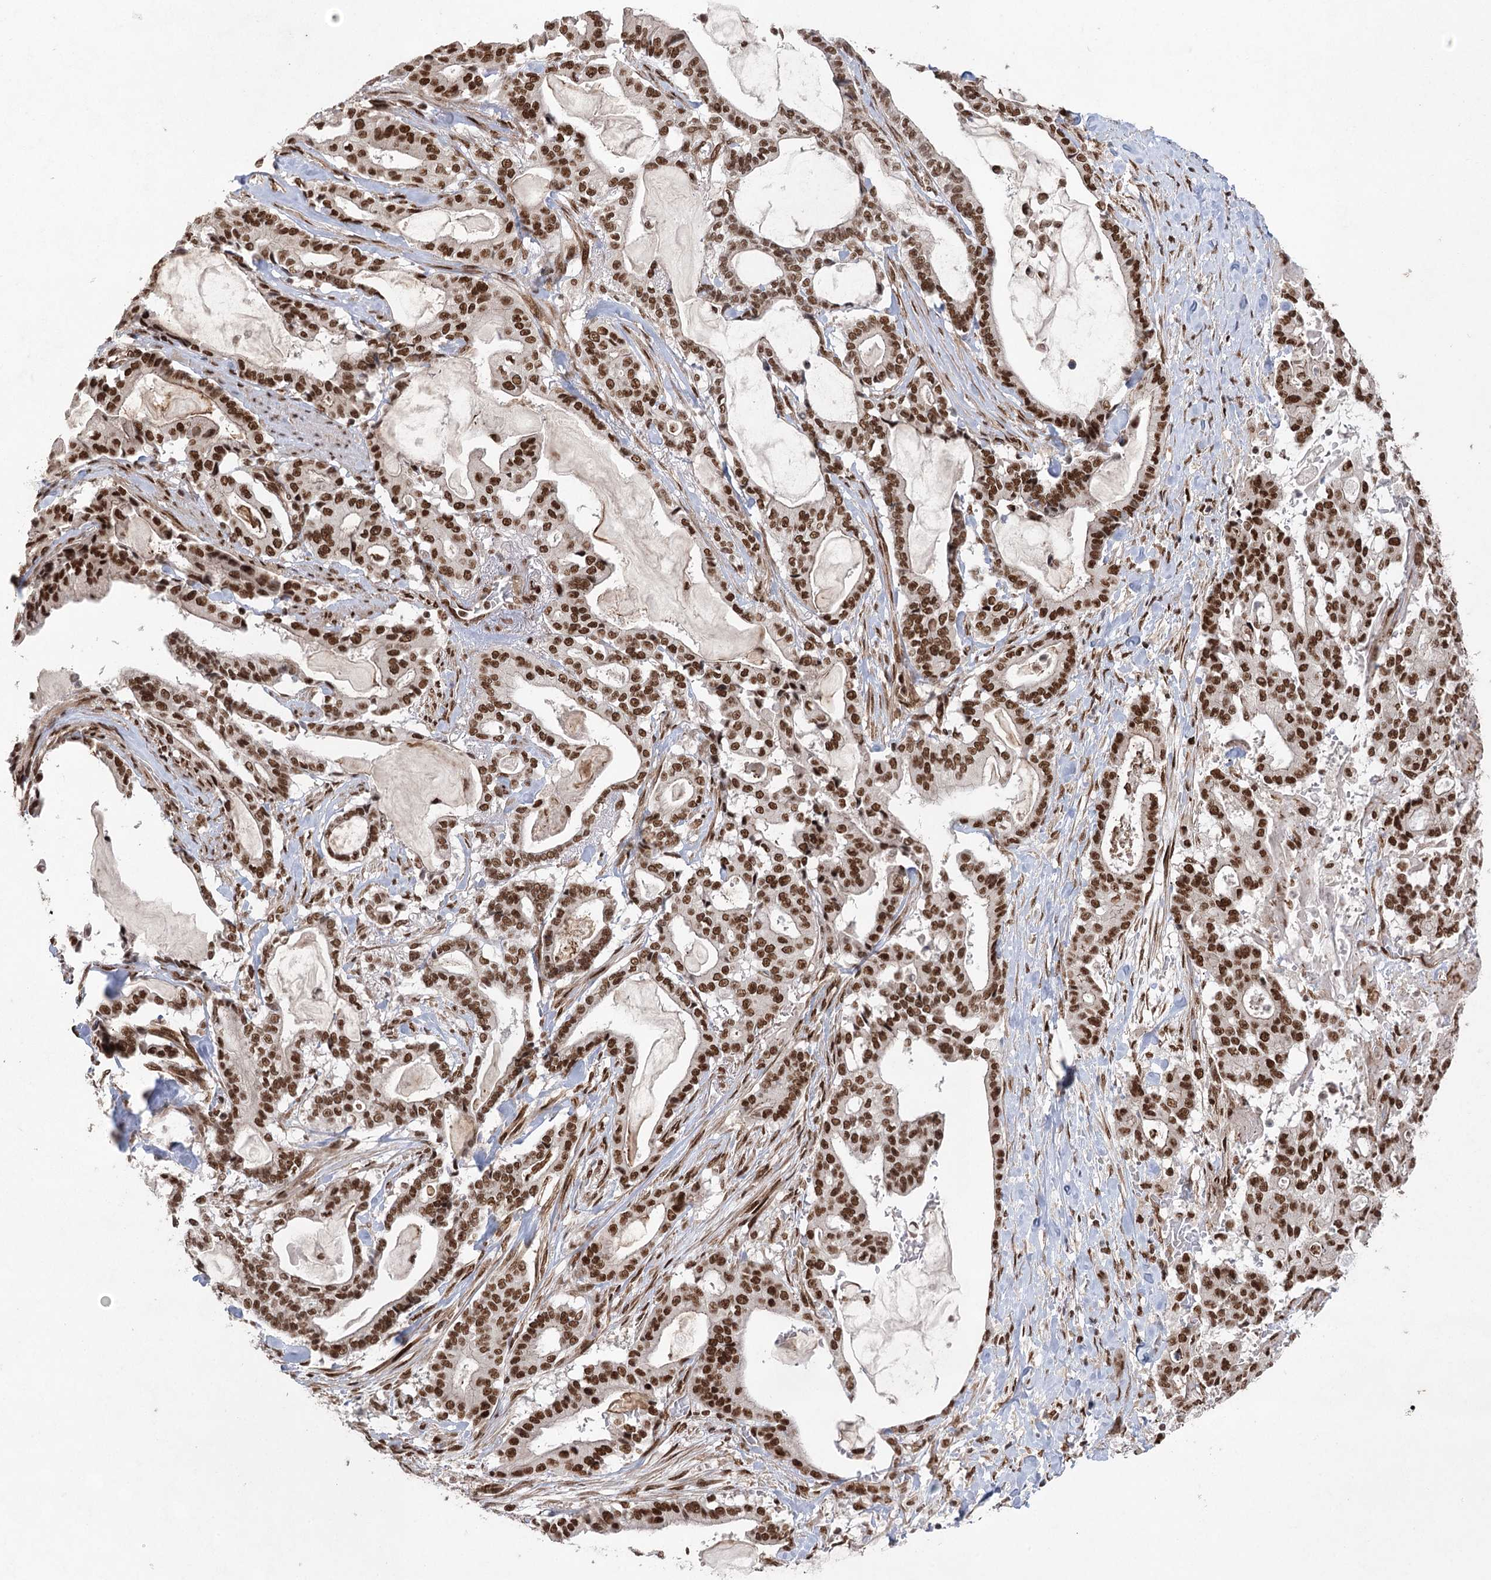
{"staining": {"intensity": "strong", "quantity": ">75%", "location": "nuclear"}, "tissue": "pancreatic cancer", "cell_type": "Tumor cells", "image_type": "cancer", "snomed": [{"axis": "morphology", "description": "Adenocarcinoma, NOS"}, {"axis": "topography", "description": "Pancreas"}], "caption": "An image showing strong nuclear expression in about >75% of tumor cells in pancreatic cancer, as visualized by brown immunohistochemical staining.", "gene": "ZCCHC8", "patient": {"sex": "male", "age": 63}}